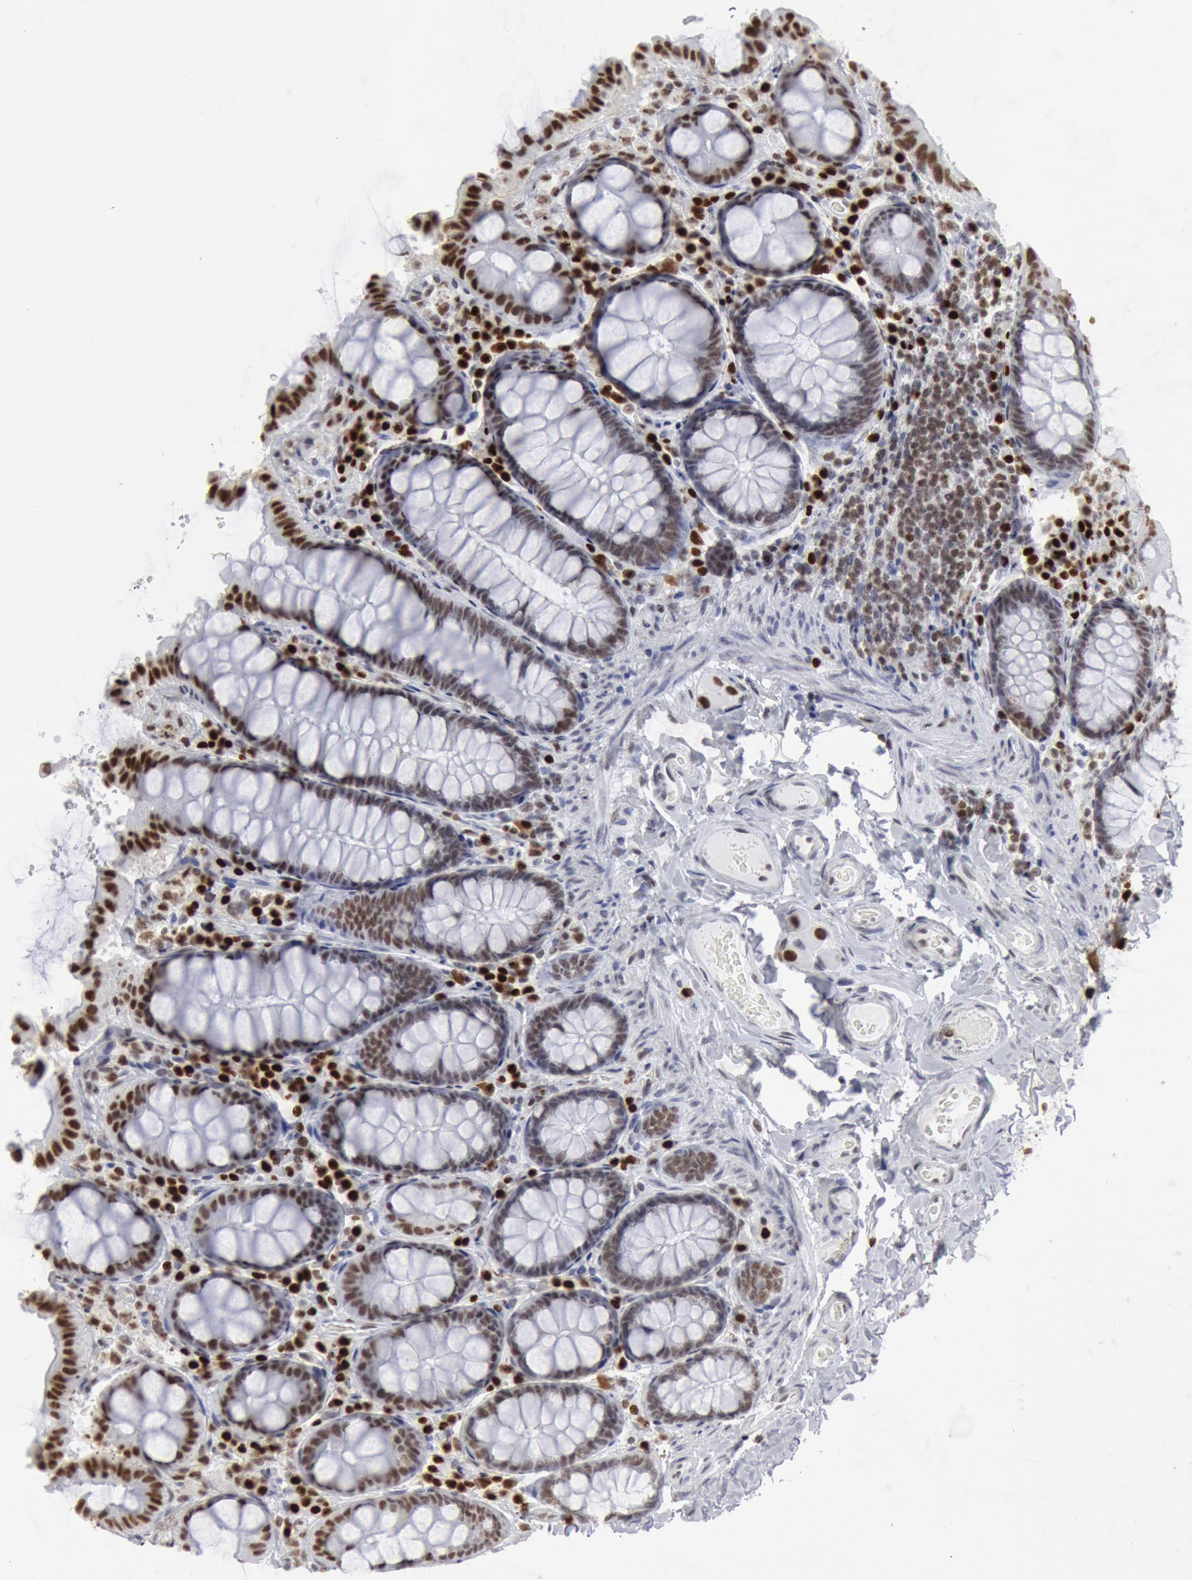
{"staining": {"intensity": "negative", "quantity": "none", "location": "none"}, "tissue": "colon", "cell_type": "Endothelial cells", "image_type": "normal", "snomed": [{"axis": "morphology", "description": "Normal tissue, NOS"}, {"axis": "topography", "description": "Colon"}], "caption": "Immunohistochemical staining of benign colon exhibits no significant positivity in endothelial cells.", "gene": "SUB1", "patient": {"sex": "female", "age": 61}}